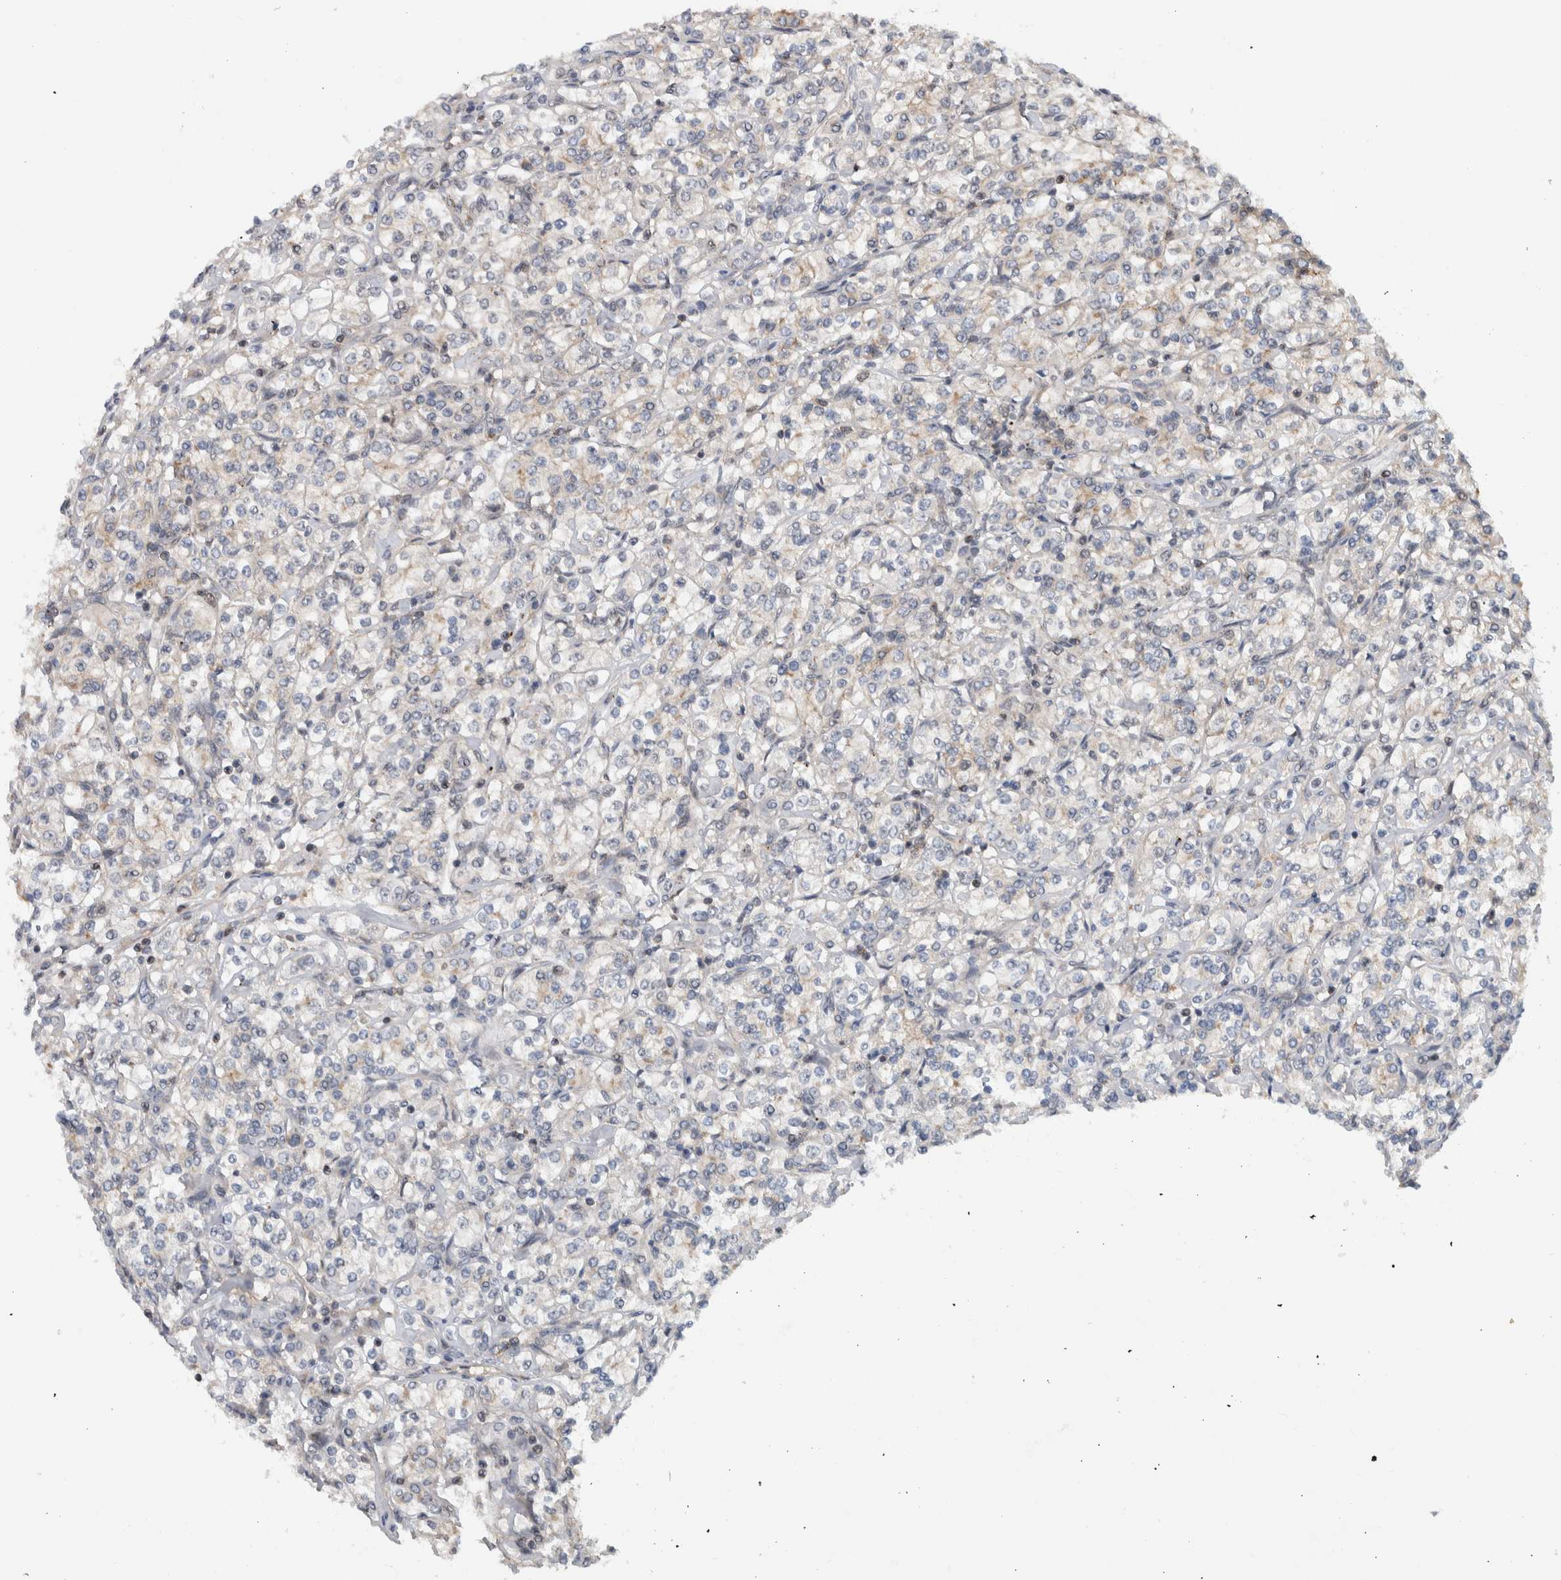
{"staining": {"intensity": "weak", "quantity": "<25%", "location": "cytoplasmic/membranous"}, "tissue": "renal cancer", "cell_type": "Tumor cells", "image_type": "cancer", "snomed": [{"axis": "morphology", "description": "Adenocarcinoma, NOS"}, {"axis": "topography", "description": "Kidney"}], "caption": "The histopathology image shows no staining of tumor cells in renal cancer.", "gene": "MSL1", "patient": {"sex": "male", "age": 77}}